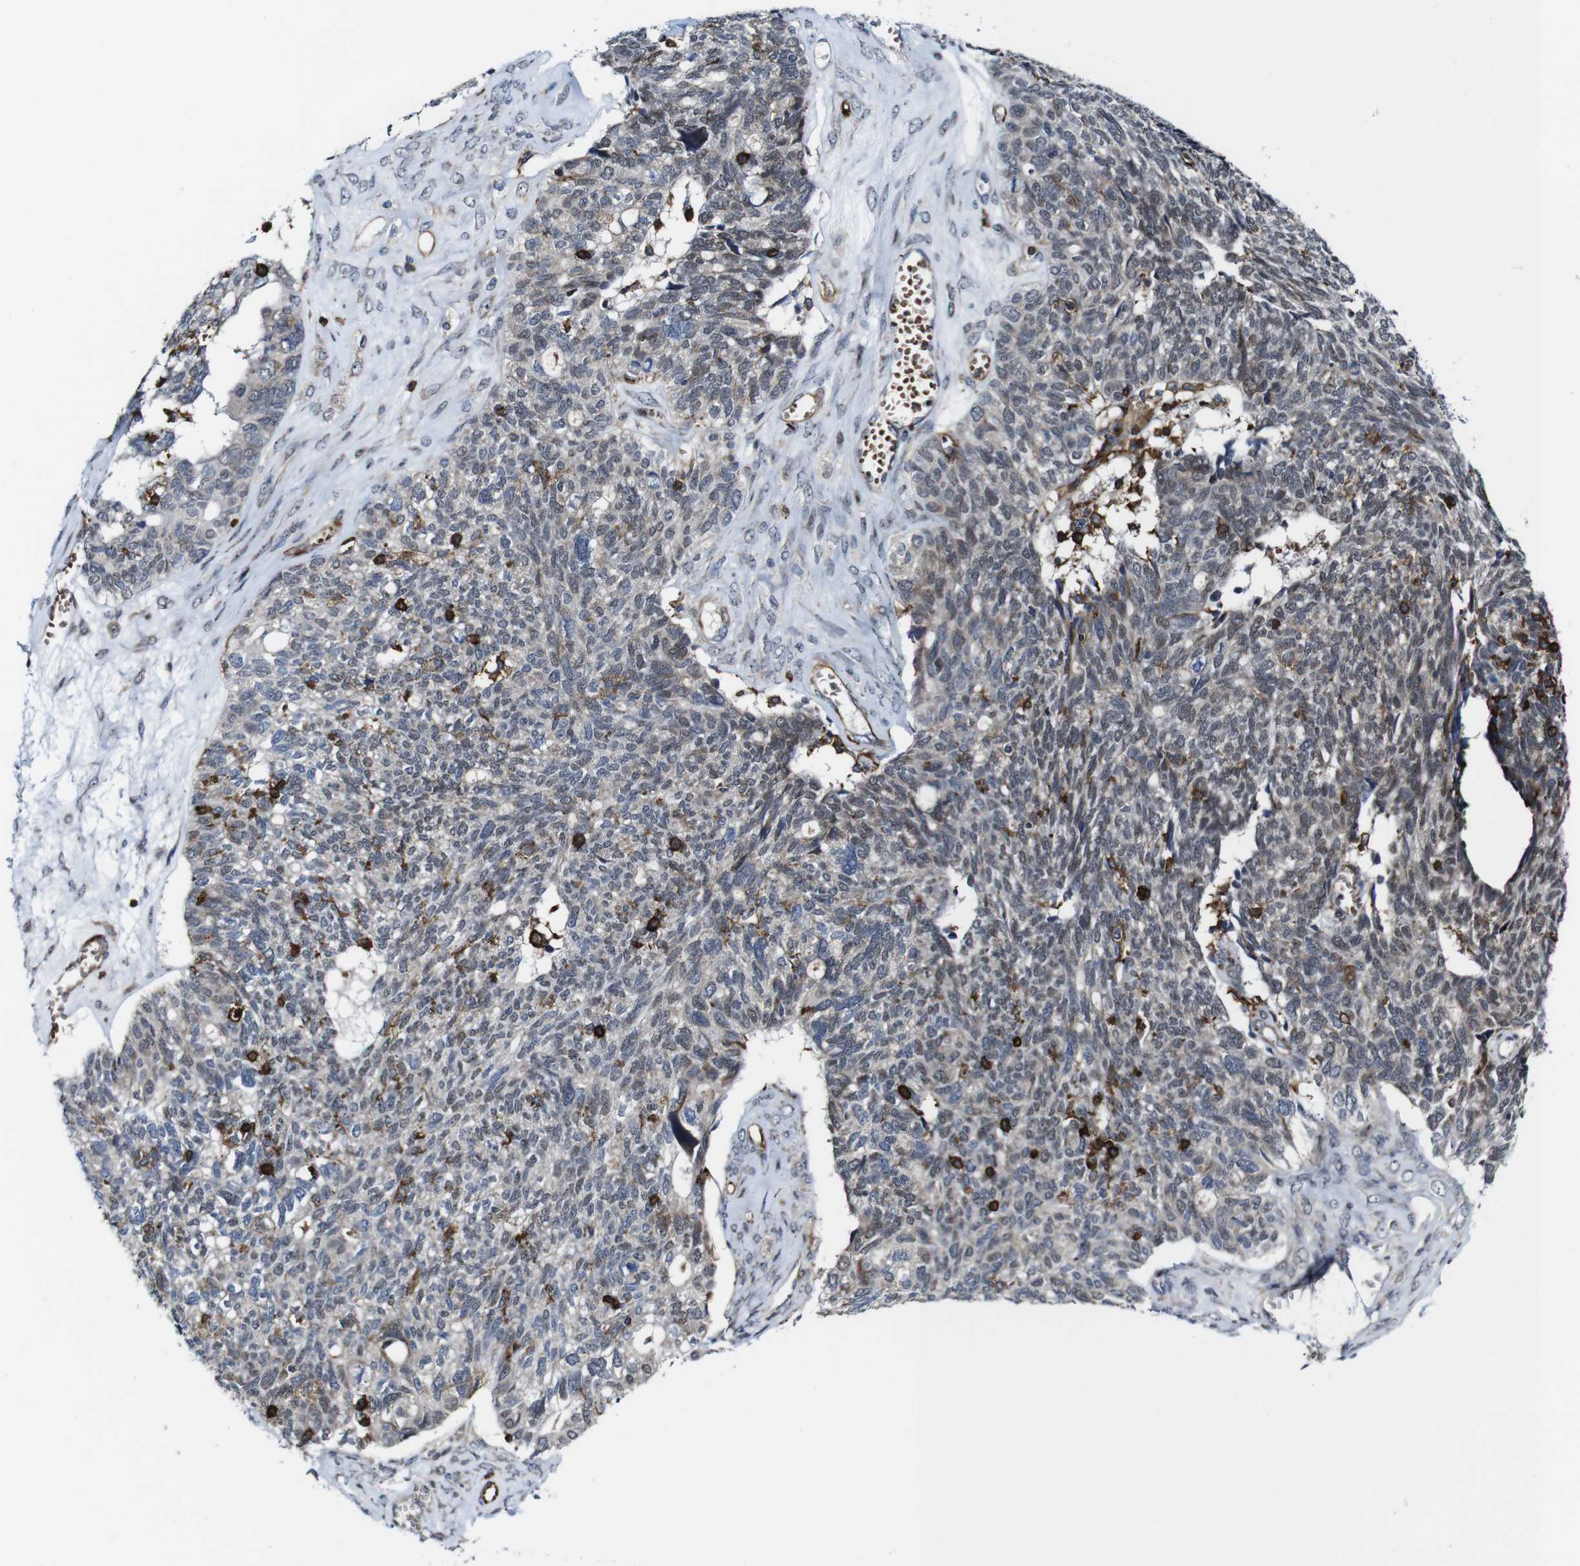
{"staining": {"intensity": "weak", "quantity": ">75%", "location": "cytoplasmic/membranous"}, "tissue": "ovarian cancer", "cell_type": "Tumor cells", "image_type": "cancer", "snomed": [{"axis": "morphology", "description": "Cystadenocarcinoma, serous, NOS"}, {"axis": "topography", "description": "Ovary"}], "caption": "Immunohistochemistry (IHC) of ovarian cancer demonstrates low levels of weak cytoplasmic/membranous staining in approximately >75% of tumor cells.", "gene": "JAK2", "patient": {"sex": "female", "age": 79}}